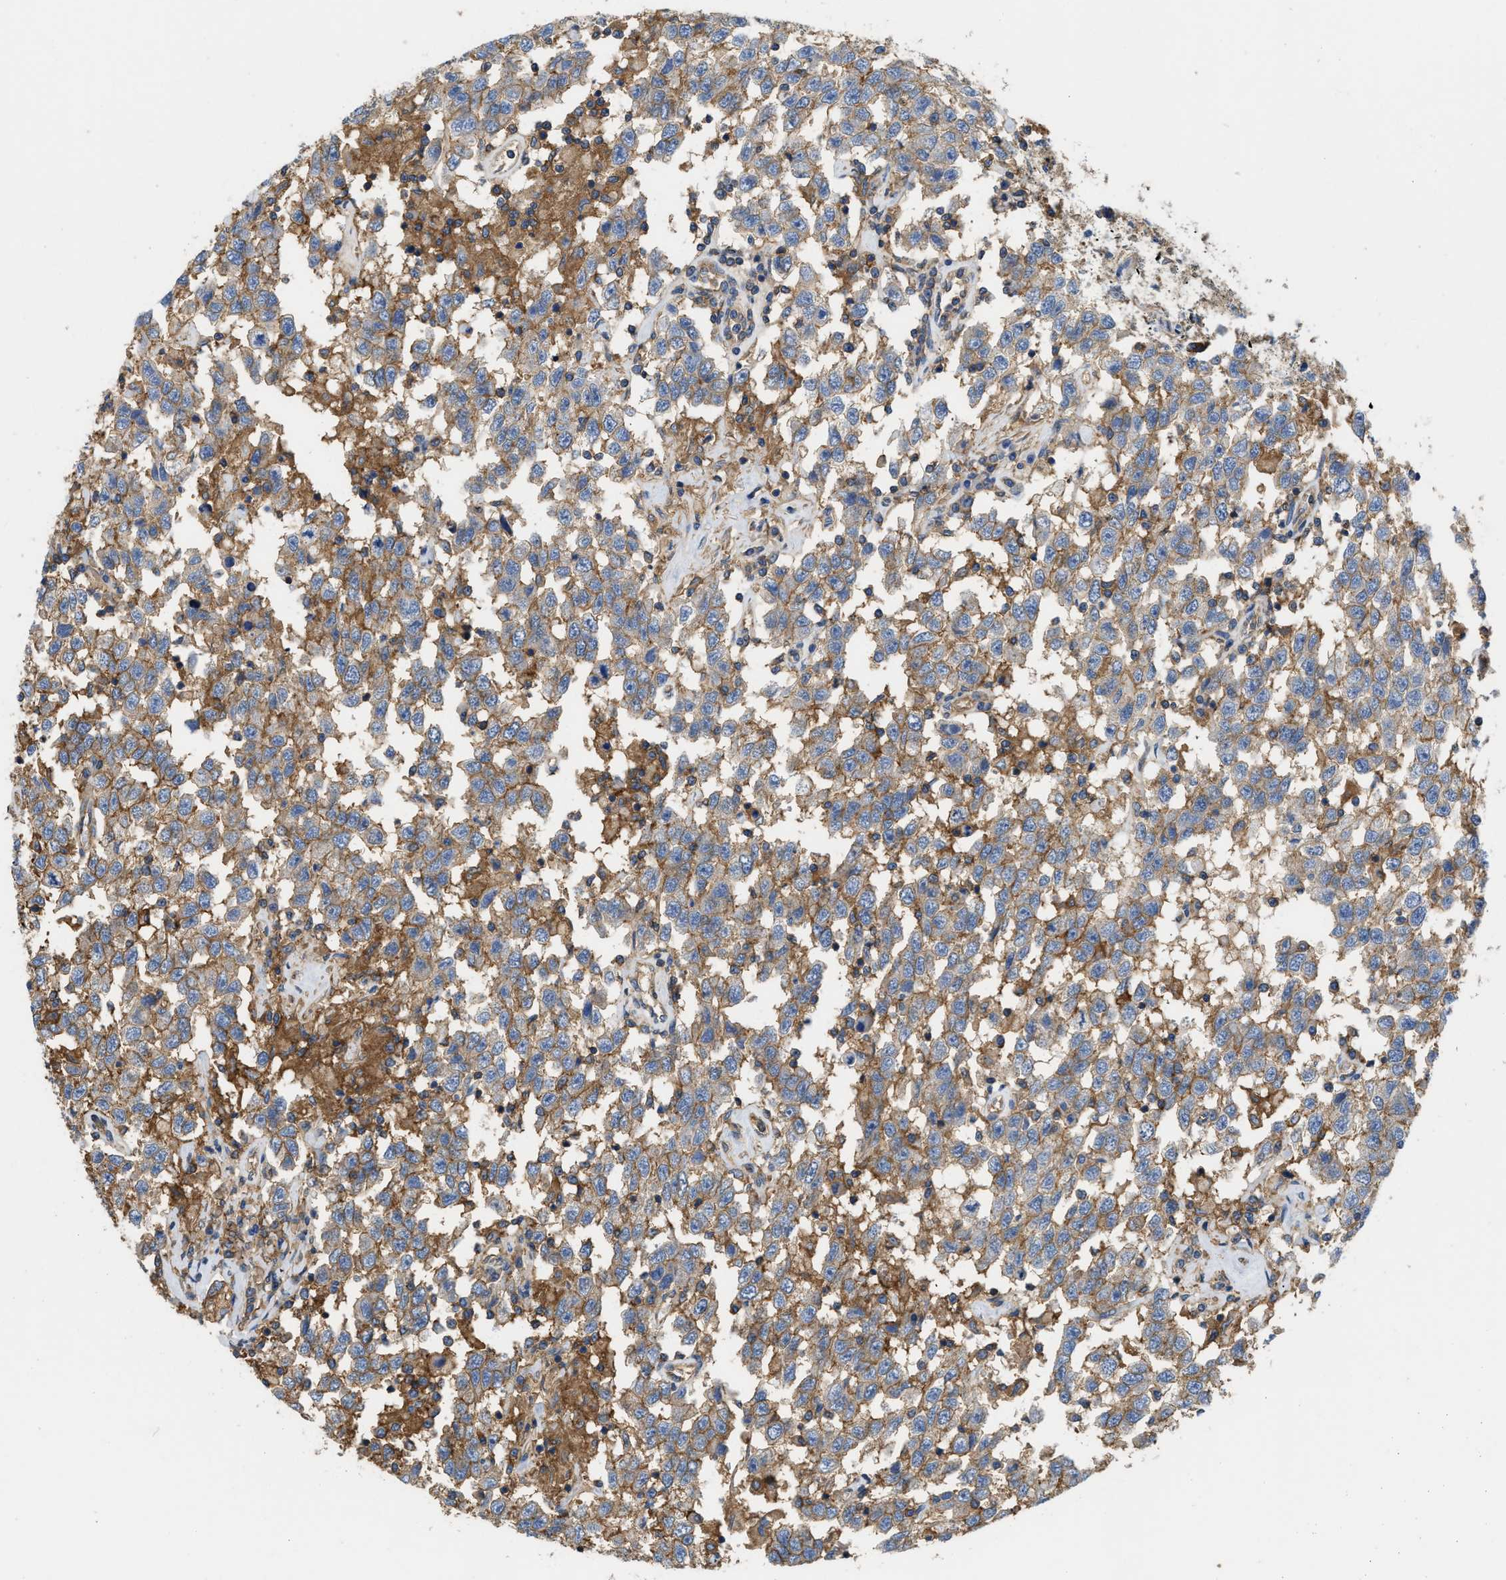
{"staining": {"intensity": "moderate", "quantity": ">75%", "location": "cytoplasmic/membranous"}, "tissue": "testis cancer", "cell_type": "Tumor cells", "image_type": "cancer", "snomed": [{"axis": "morphology", "description": "Seminoma, NOS"}, {"axis": "topography", "description": "Testis"}], "caption": "Moderate cytoplasmic/membranous staining is identified in approximately >75% of tumor cells in testis cancer.", "gene": "GNB4", "patient": {"sex": "male", "age": 41}}